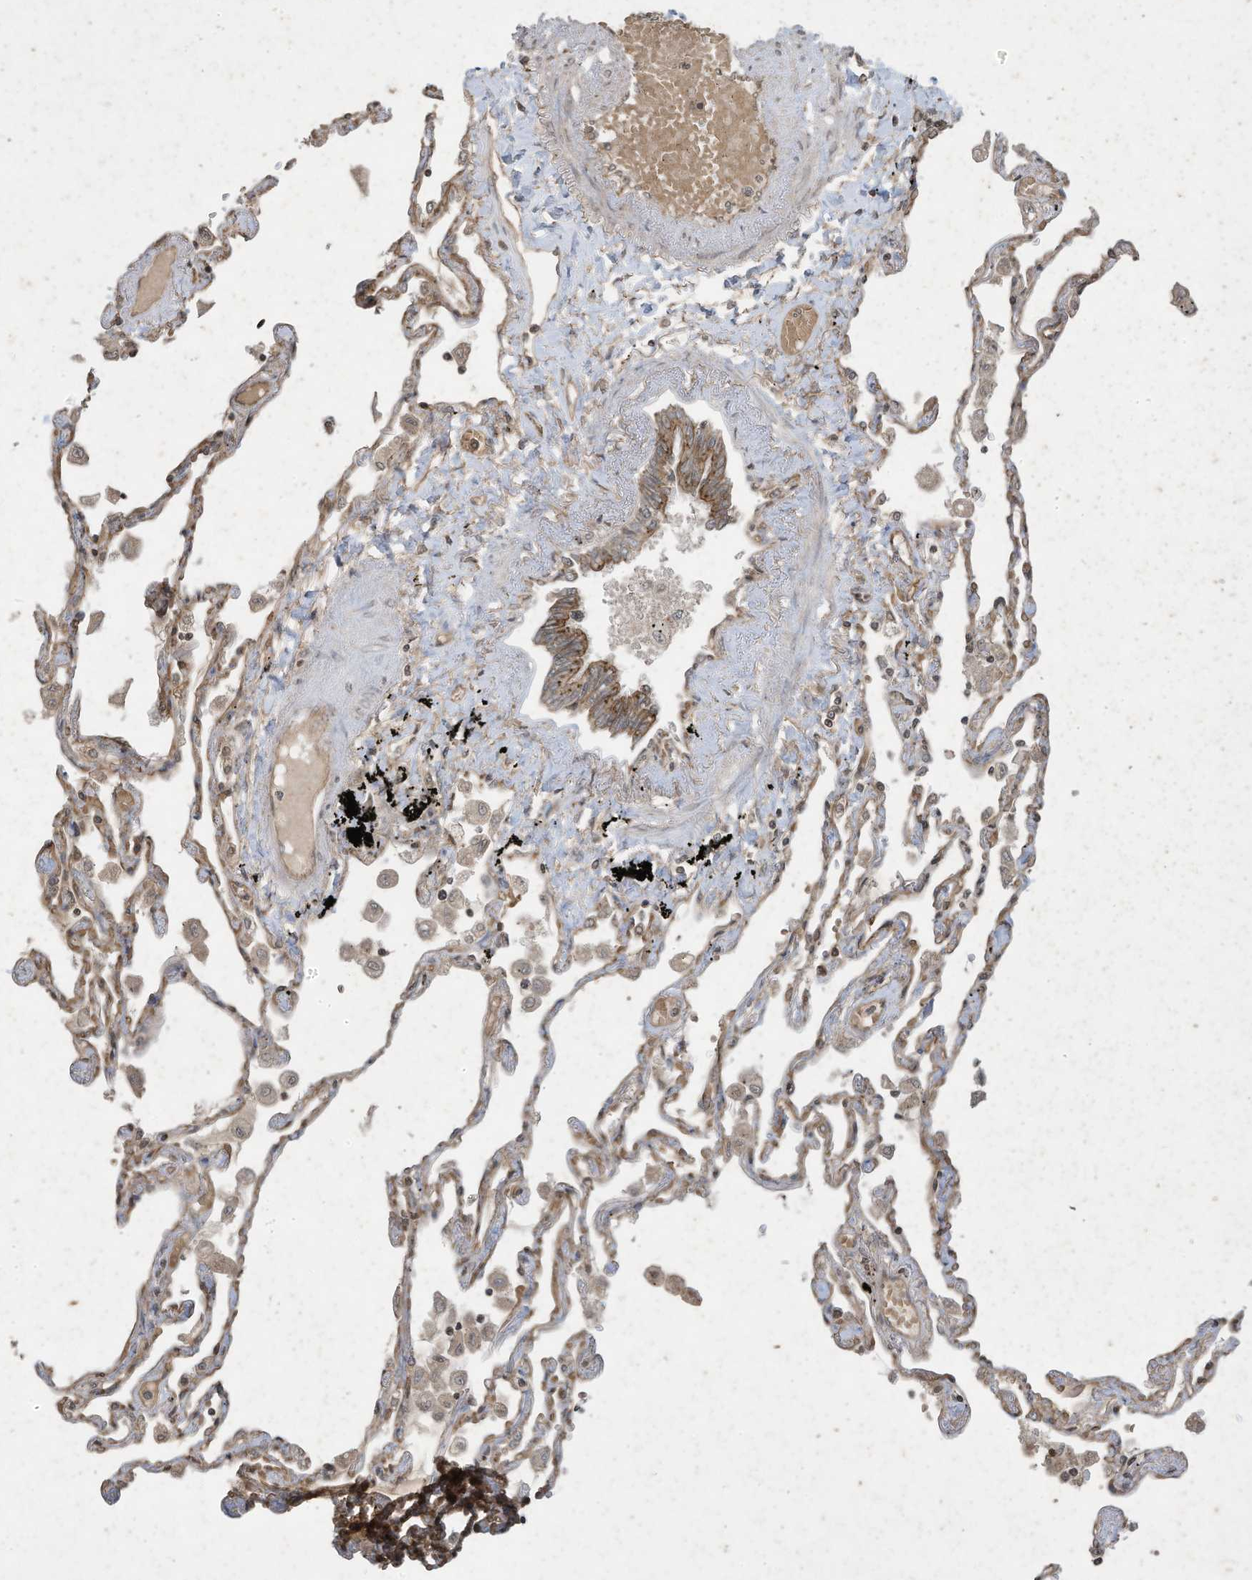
{"staining": {"intensity": "moderate", "quantity": "25%-75%", "location": "cytoplasmic/membranous"}, "tissue": "lung", "cell_type": "Alveolar cells", "image_type": "normal", "snomed": [{"axis": "morphology", "description": "Normal tissue, NOS"}, {"axis": "topography", "description": "Lung"}], "caption": "A brown stain highlights moderate cytoplasmic/membranous staining of a protein in alveolar cells of normal human lung.", "gene": "MATN2", "patient": {"sex": "female", "age": 67}}